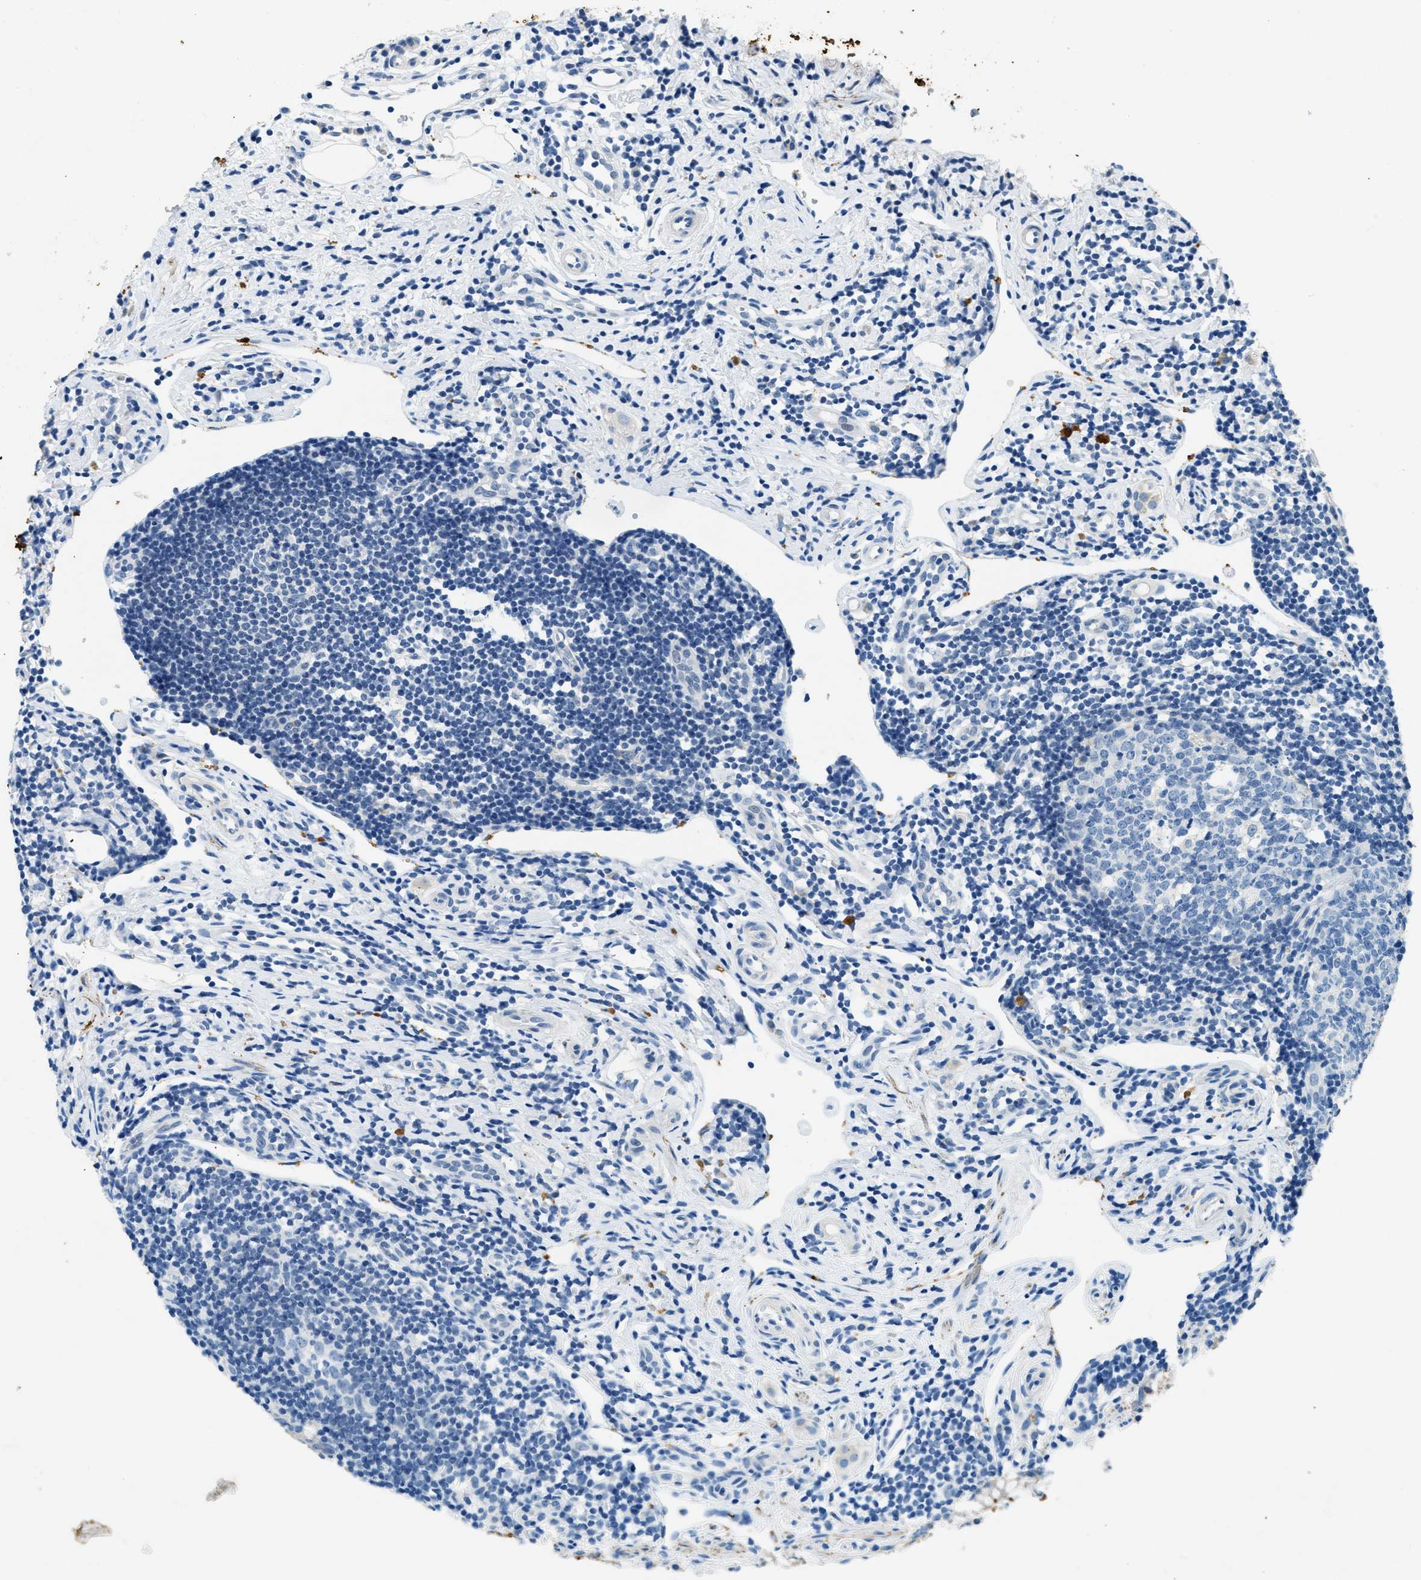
{"staining": {"intensity": "strong", "quantity": "25%-75%", "location": "cytoplasmic/membranous"}, "tissue": "appendix", "cell_type": "Glandular cells", "image_type": "normal", "snomed": [{"axis": "morphology", "description": "Normal tissue, NOS"}, {"axis": "topography", "description": "Appendix"}], "caption": "High-power microscopy captured an immunohistochemistry (IHC) micrograph of normal appendix, revealing strong cytoplasmic/membranous positivity in about 25%-75% of glandular cells.", "gene": "CFAP20", "patient": {"sex": "female", "age": 20}}